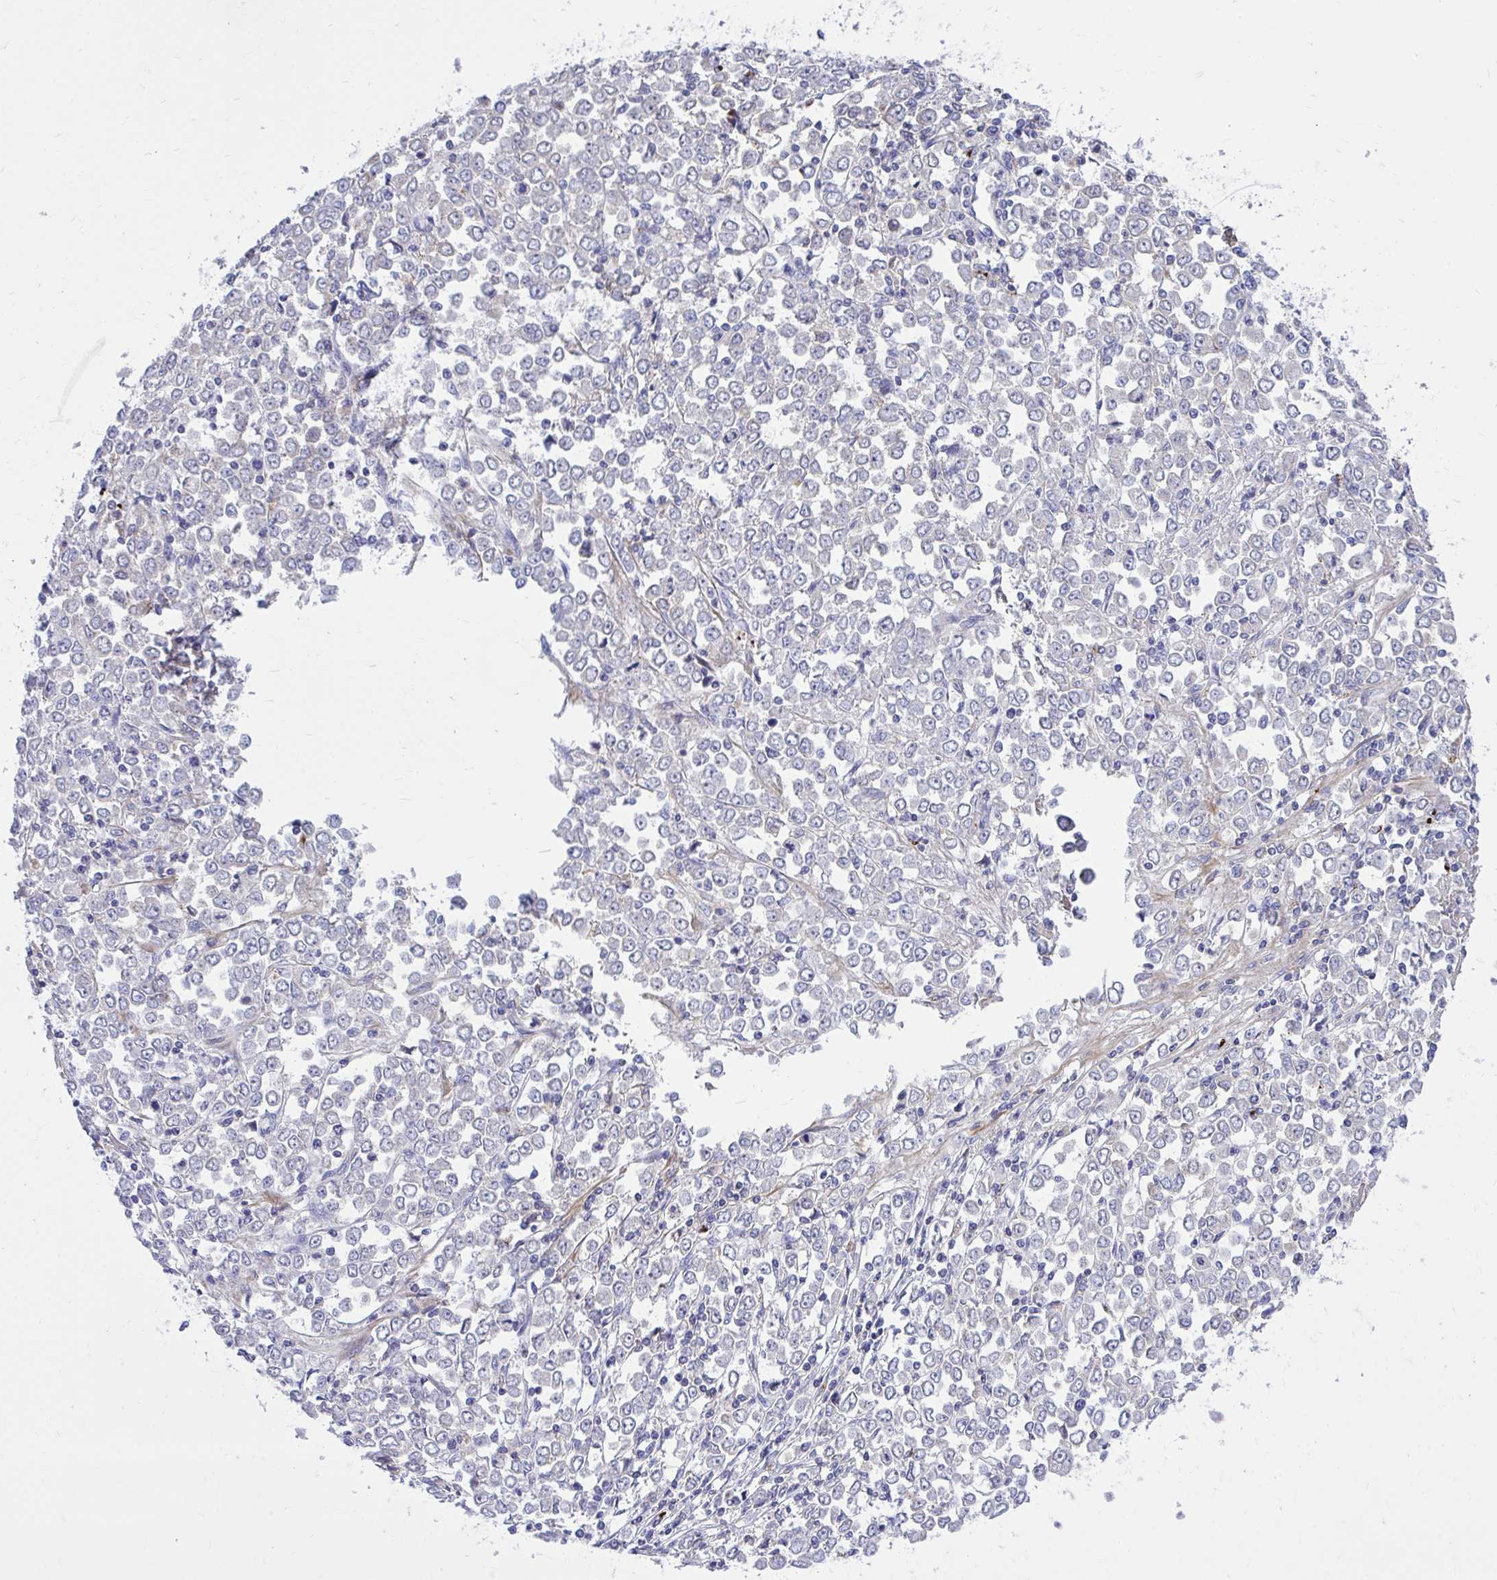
{"staining": {"intensity": "negative", "quantity": "none", "location": "none"}, "tissue": "stomach cancer", "cell_type": "Tumor cells", "image_type": "cancer", "snomed": [{"axis": "morphology", "description": "Adenocarcinoma, NOS"}, {"axis": "topography", "description": "Stomach, upper"}], "caption": "Adenocarcinoma (stomach) was stained to show a protein in brown. There is no significant expression in tumor cells.", "gene": "TP53I11", "patient": {"sex": "male", "age": 70}}